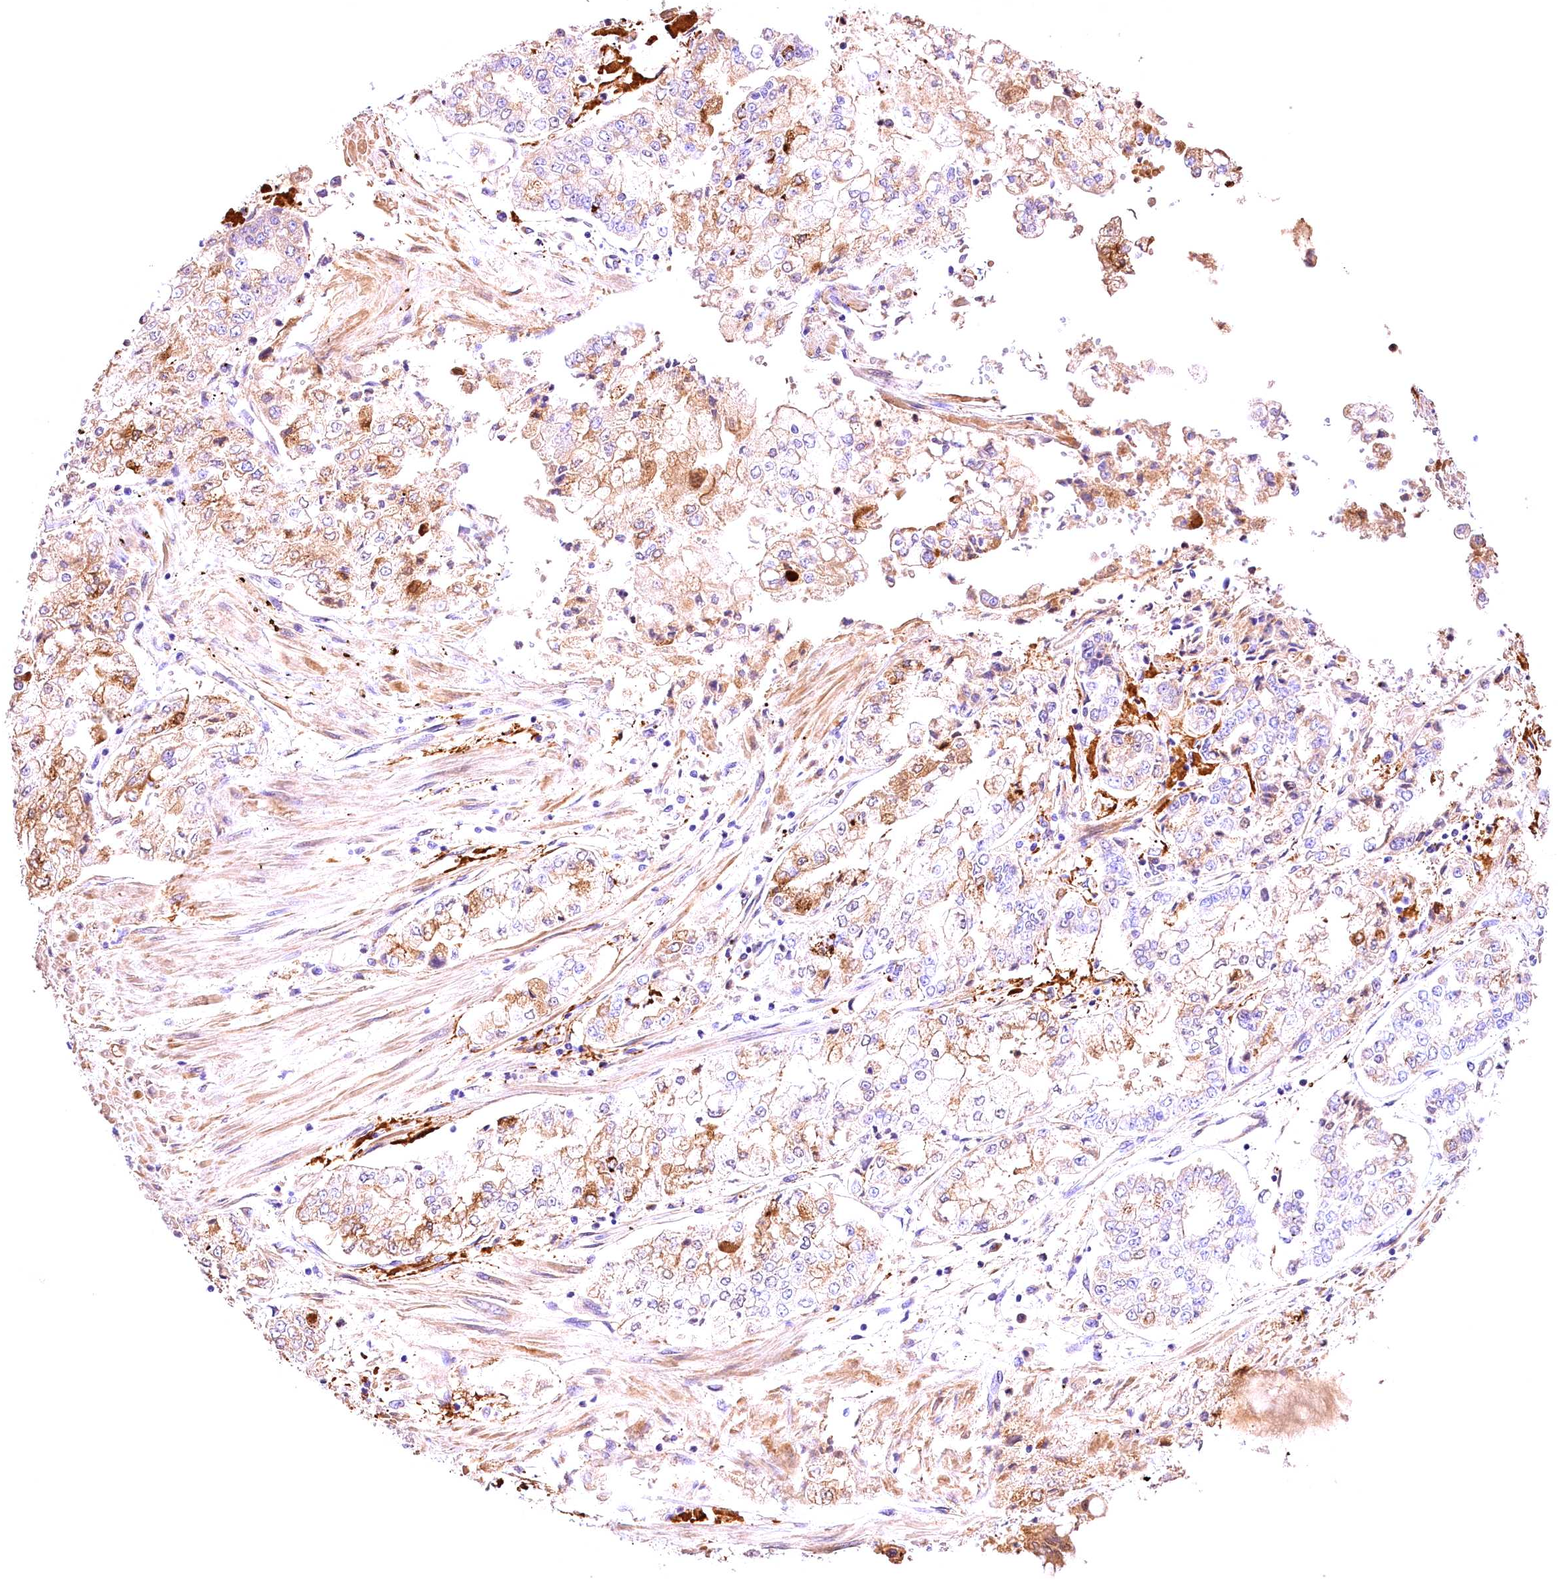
{"staining": {"intensity": "moderate", "quantity": "<25%", "location": "cytoplasmic/membranous"}, "tissue": "stomach cancer", "cell_type": "Tumor cells", "image_type": "cancer", "snomed": [{"axis": "morphology", "description": "Adenocarcinoma, NOS"}, {"axis": "topography", "description": "Stomach"}], "caption": "Human adenocarcinoma (stomach) stained with a brown dye reveals moderate cytoplasmic/membranous positive staining in approximately <25% of tumor cells.", "gene": "ARMC6", "patient": {"sex": "male", "age": 76}}